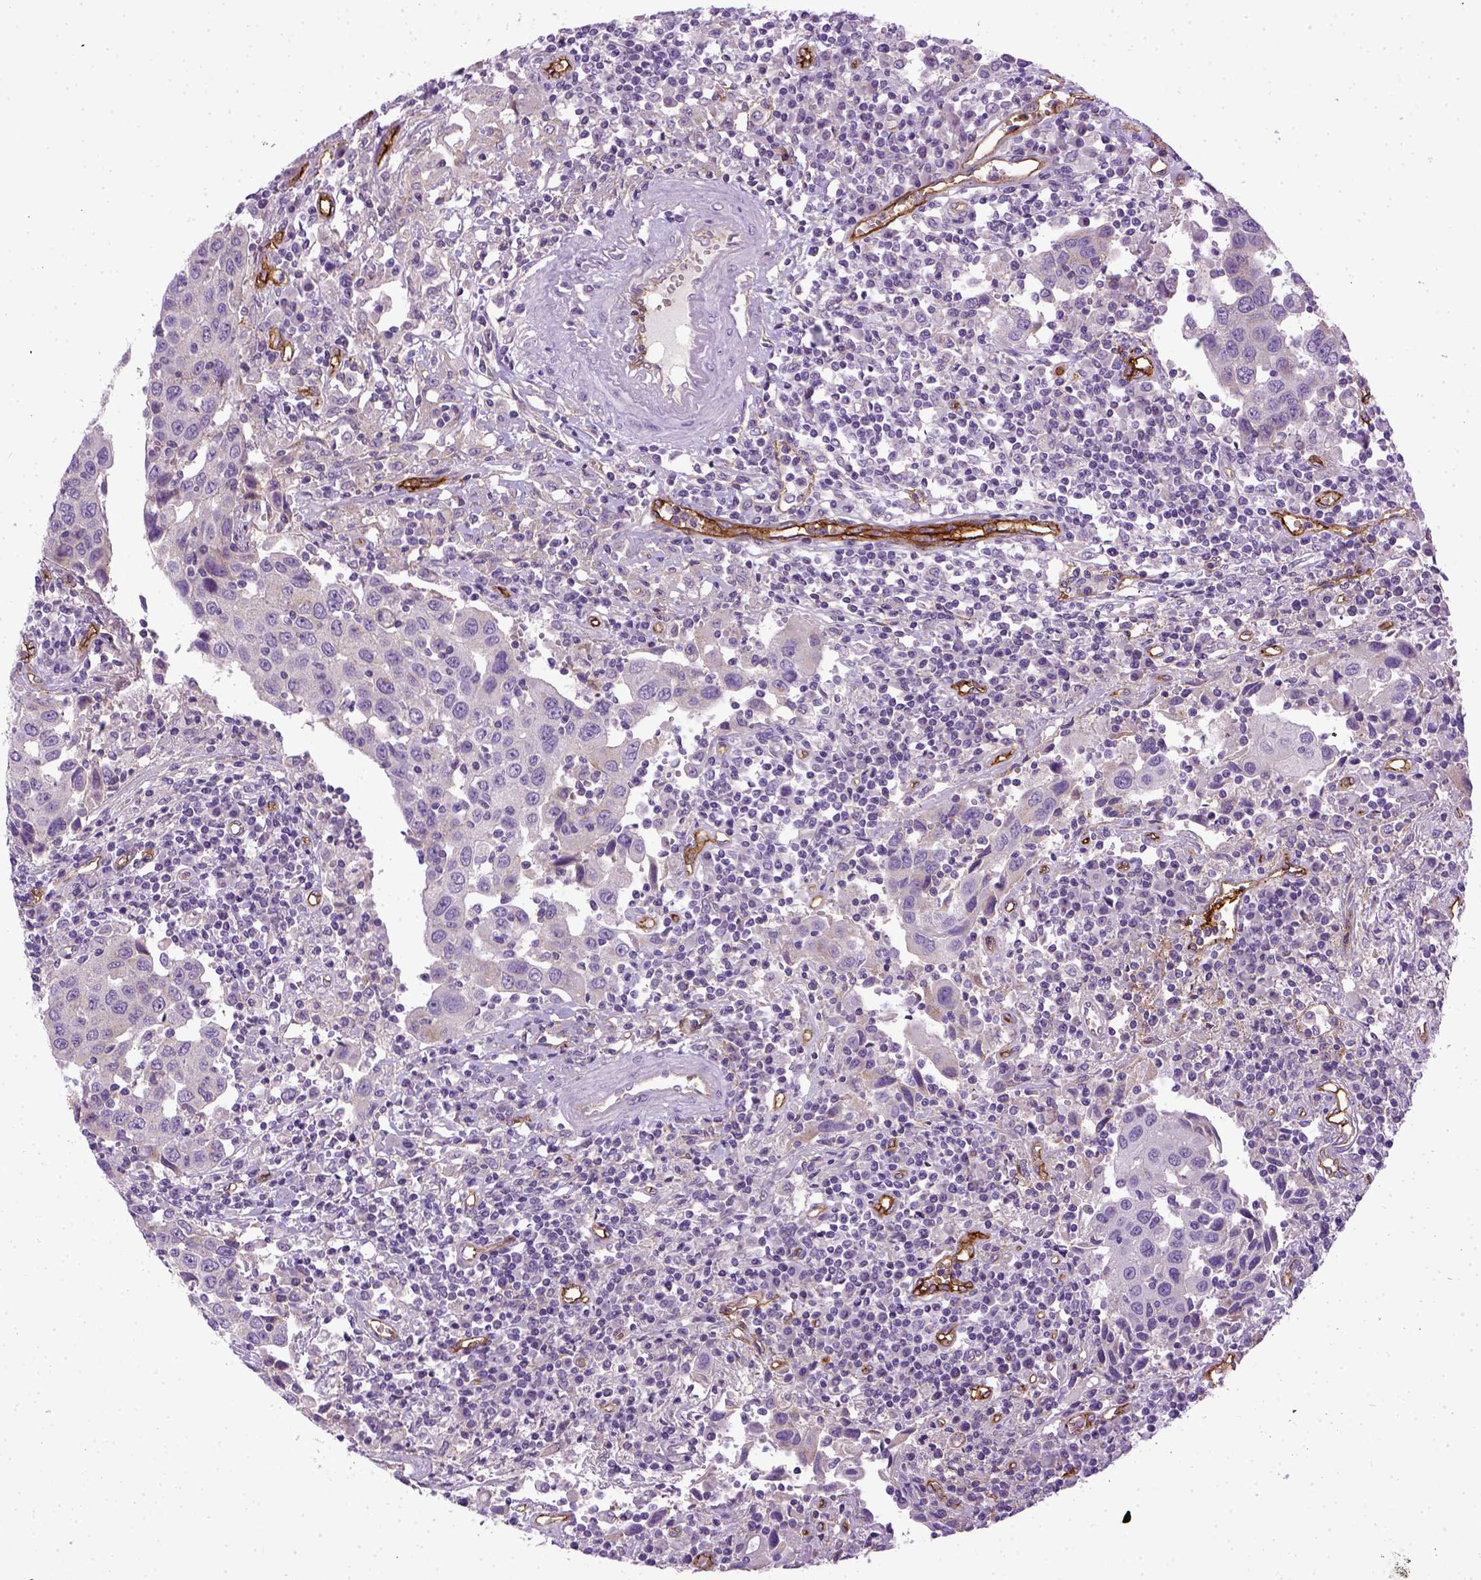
{"staining": {"intensity": "negative", "quantity": "none", "location": "none"}, "tissue": "urothelial cancer", "cell_type": "Tumor cells", "image_type": "cancer", "snomed": [{"axis": "morphology", "description": "Urothelial carcinoma, High grade"}, {"axis": "topography", "description": "Urinary bladder"}], "caption": "High power microscopy micrograph of an IHC micrograph of urothelial carcinoma (high-grade), revealing no significant staining in tumor cells.", "gene": "ENG", "patient": {"sex": "female", "age": 85}}